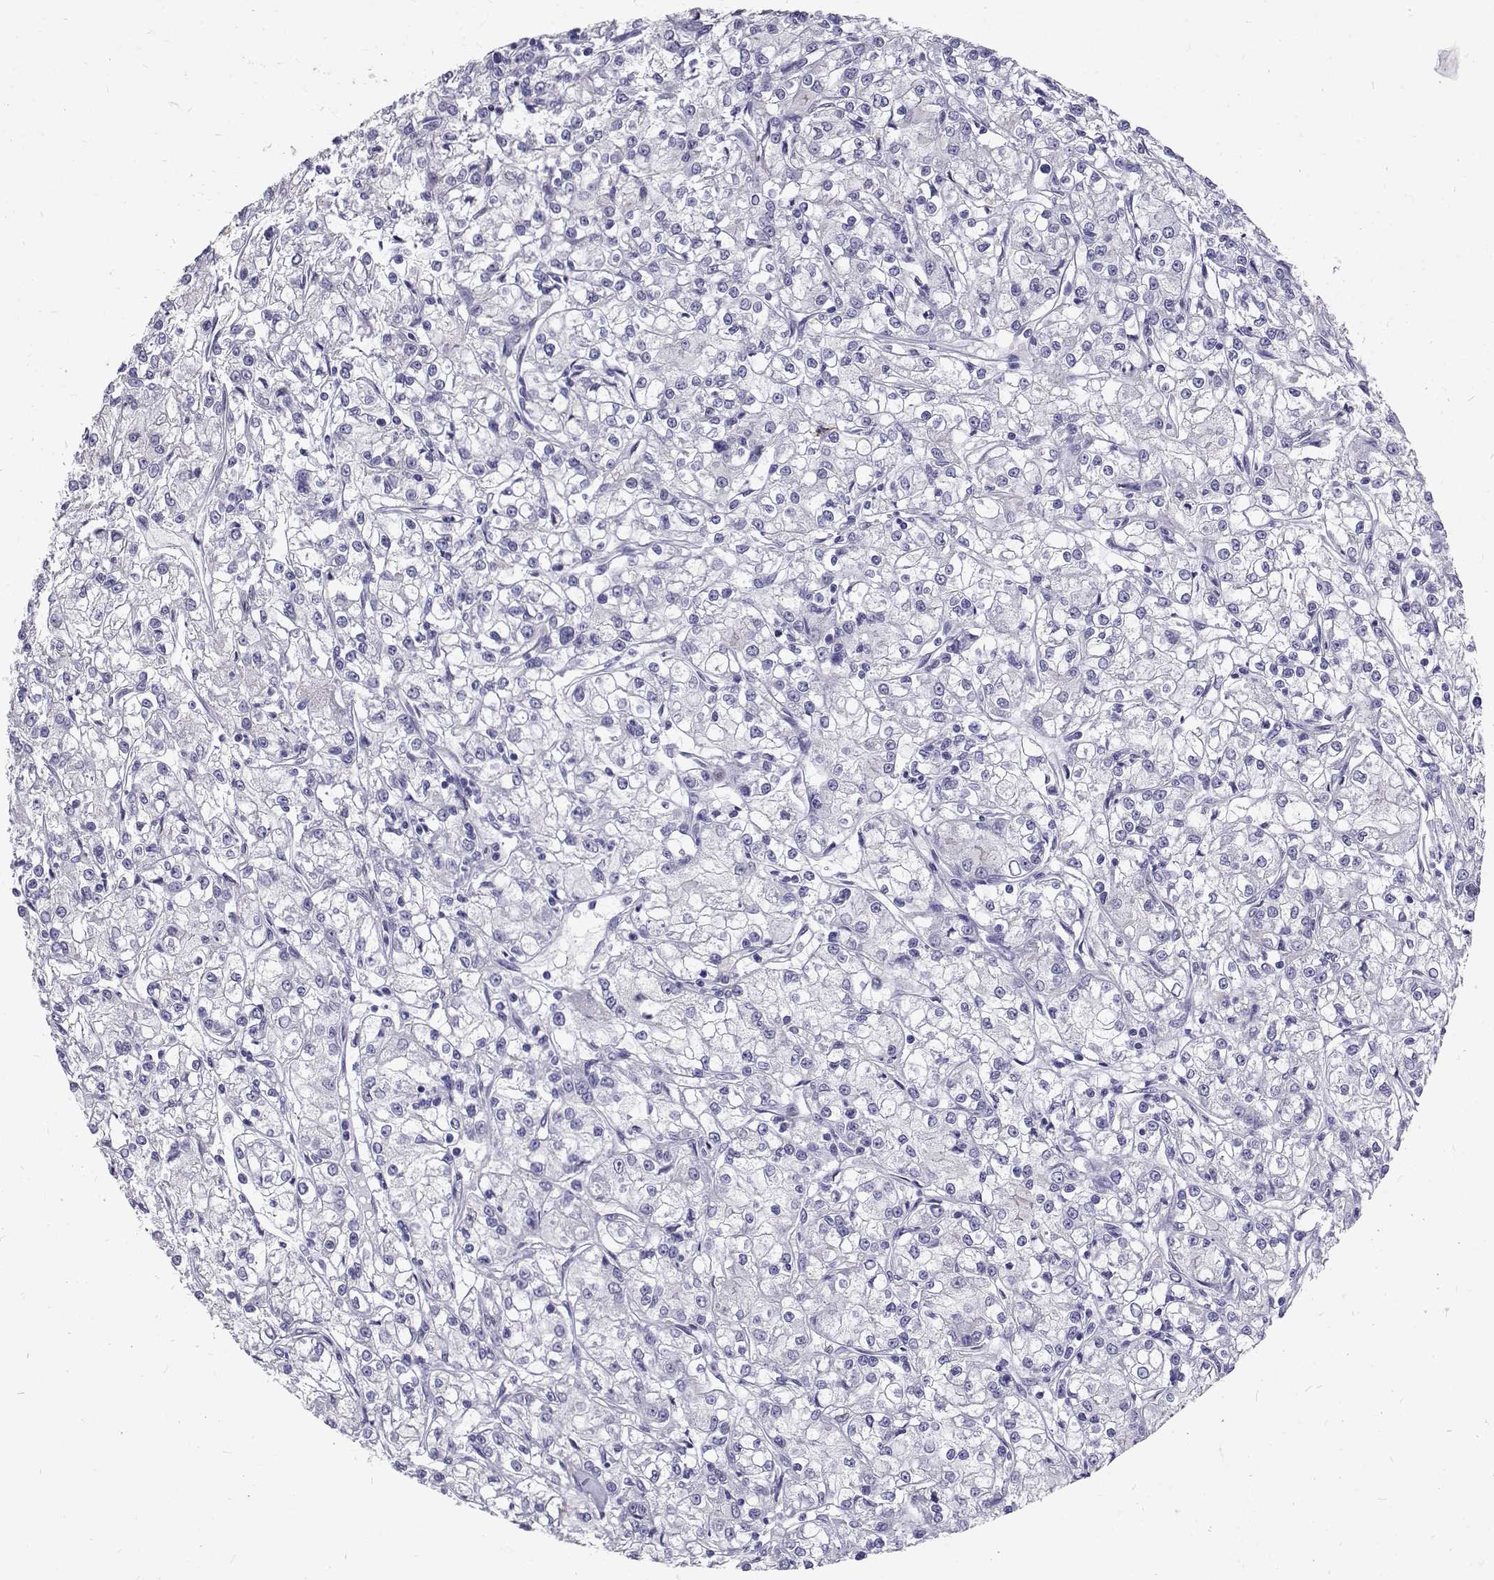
{"staining": {"intensity": "negative", "quantity": "none", "location": "none"}, "tissue": "renal cancer", "cell_type": "Tumor cells", "image_type": "cancer", "snomed": [{"axis": "morphology", "description": "Adenocarcinoma, NOS"}, {"axis": "topography", "description": "Kidney"}], "caption": "Photomicrograph shows no protein staining in tumor cells of renal cancer (adenocarcinoma) tissue.", "gene": "IGSF1", "patient": {"sex": "female", "age": 59}}